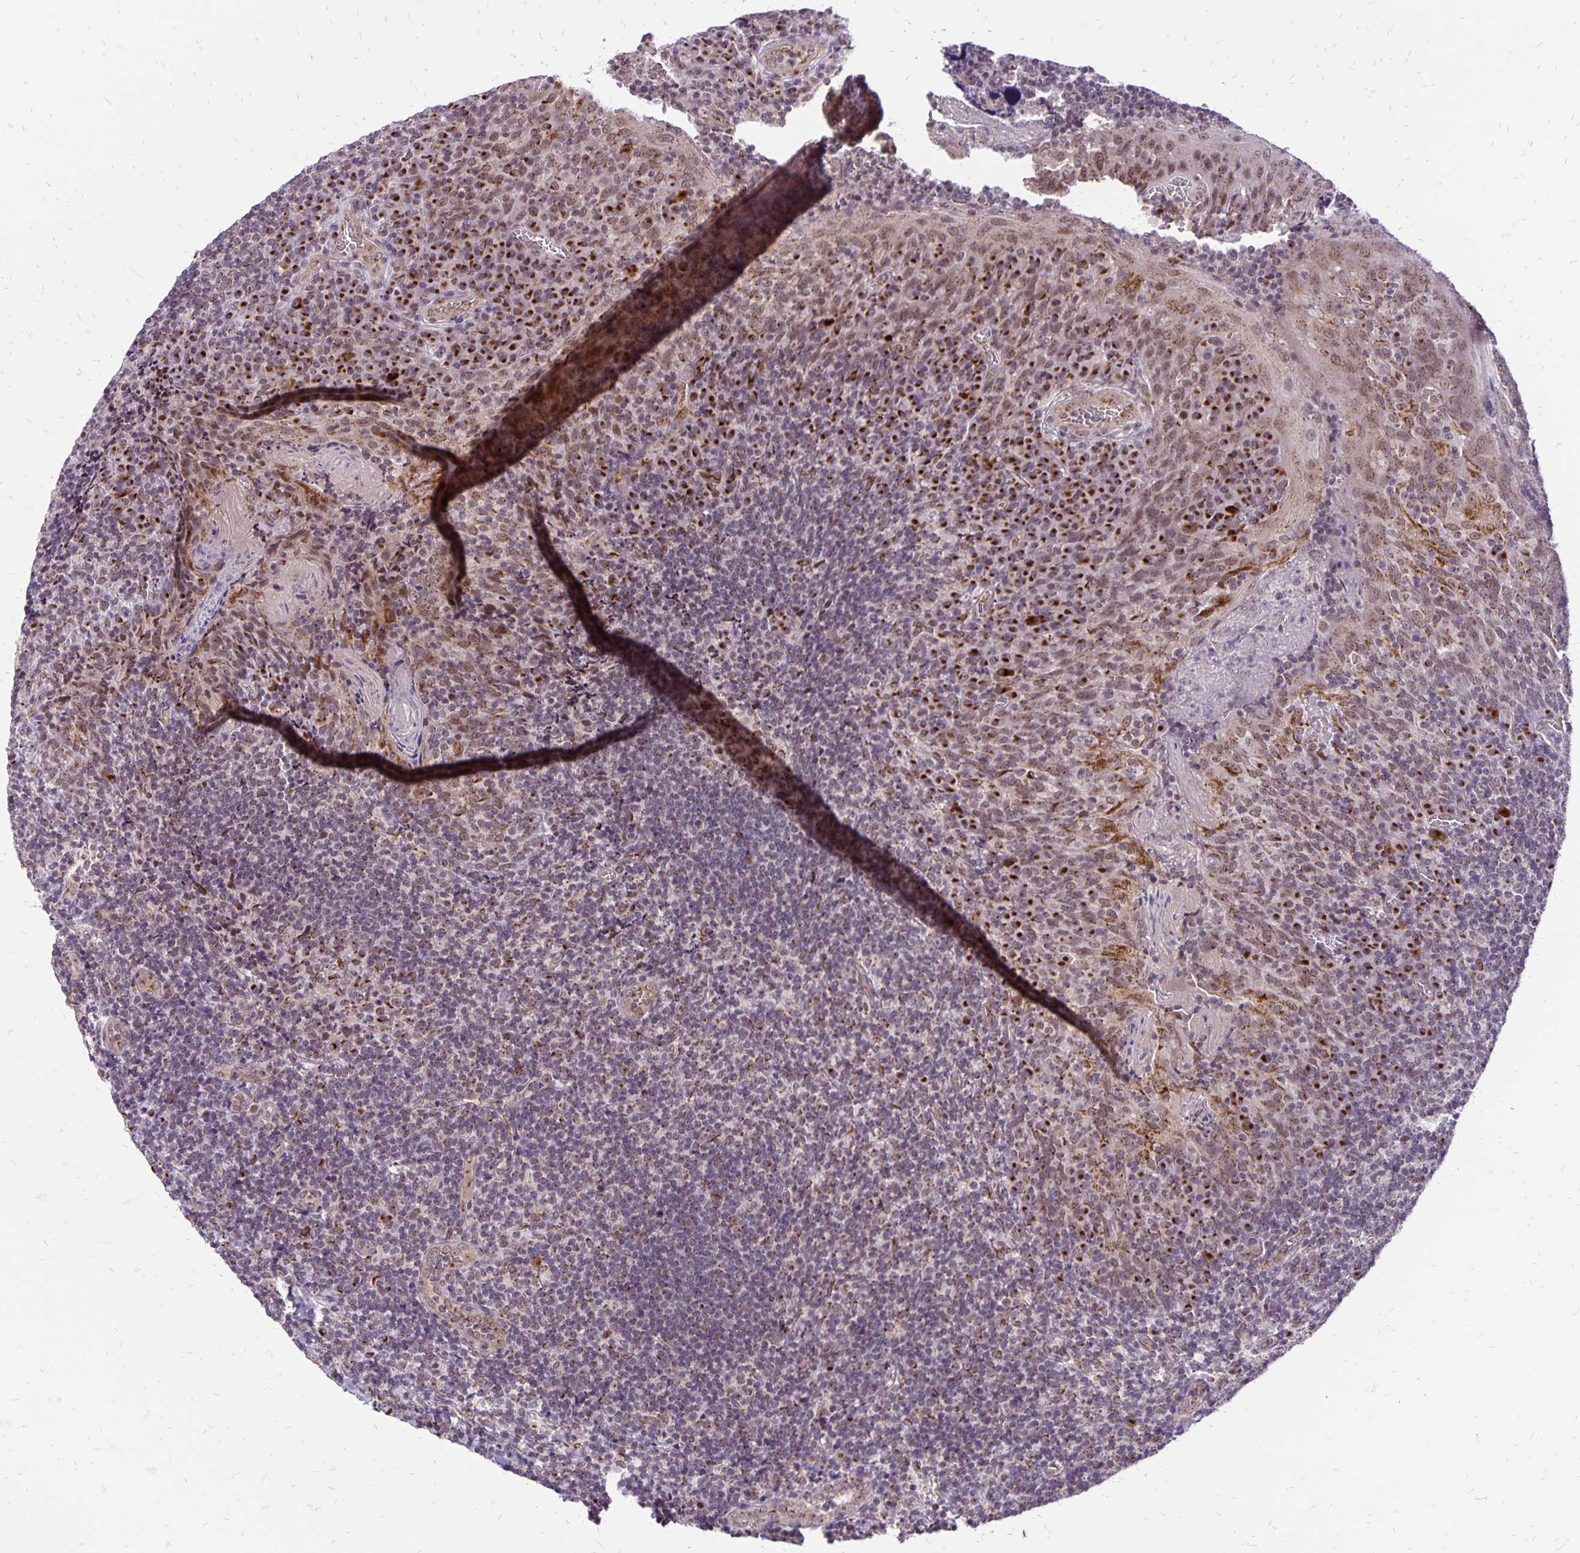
{"staining": {"intensity": "strong", "quantity": "<25%", "location": "cytoplasmic/membranous"}, "tissue": "tonsil", "cell_type": "Non-germinal center cells", "image_type": "normal", "snomed": [{"axis": "morphology", "description": "Normal tissue, NOS"}, {"axis": "topography", "description": "Tonsil"}], "caption": "Protein expression analysis of normal human tonsil reveals strong cytoplasmic/membranous expression in approximately <25% of non-germinal center cells.", "gene": "GOLGA5", "patient": {"sex": "male", "age": 17}}